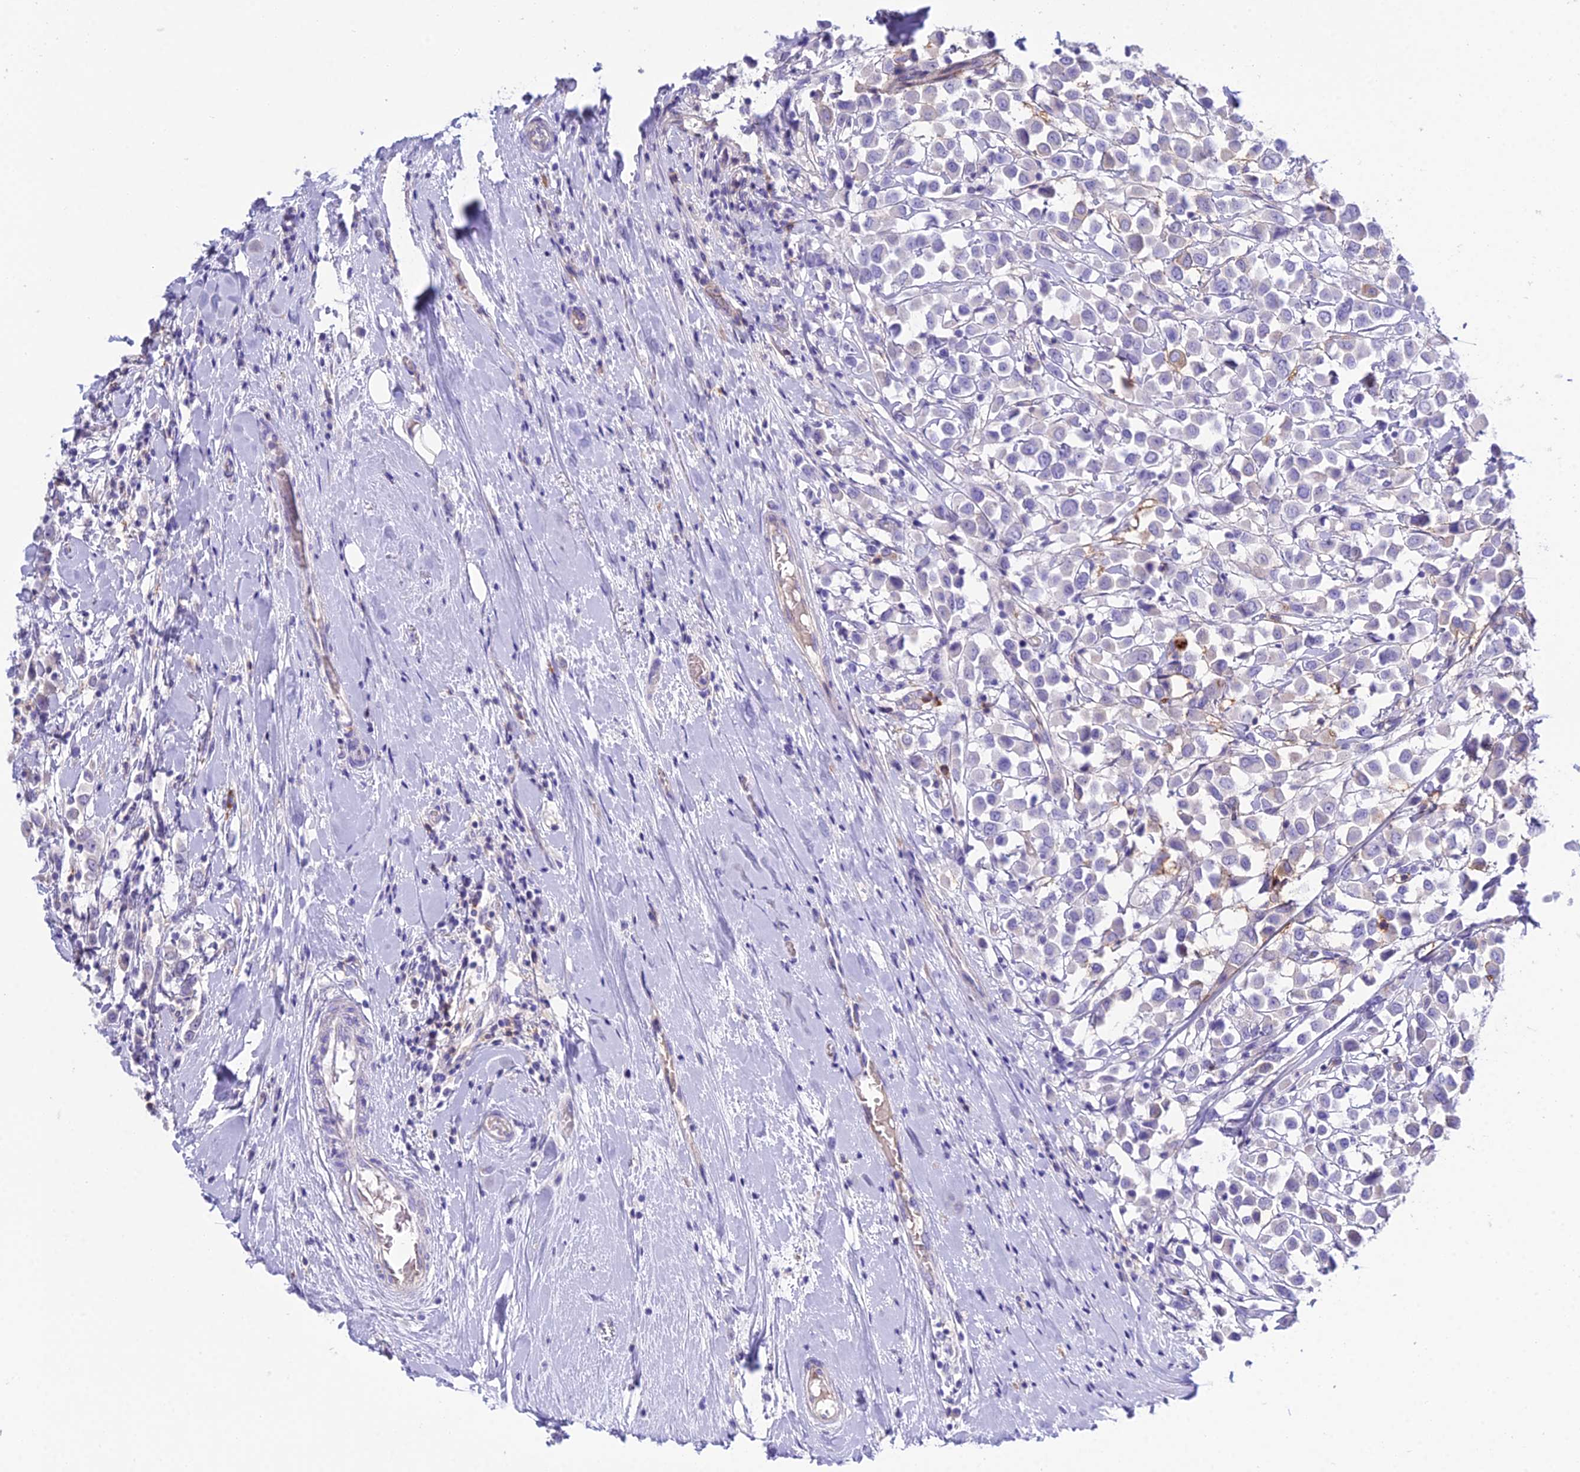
{"staining": {"intensity": "negative", "quantity": "none", "location": "none"}, "tissue": "breast cancer", "cell_type": "Tumor cells", "image_type": "cancer", "snomed": [{"axis": "morphology", "description": "Duct carcinoma"}, {"axis": "topography", "description": "Breast"}], "caption": "Immunohistochemical staining of human breast cancer displays no significant expression in tumor cells.", "gene": "OR1Q1", "patient": {"sex": "female", "age": 61}}